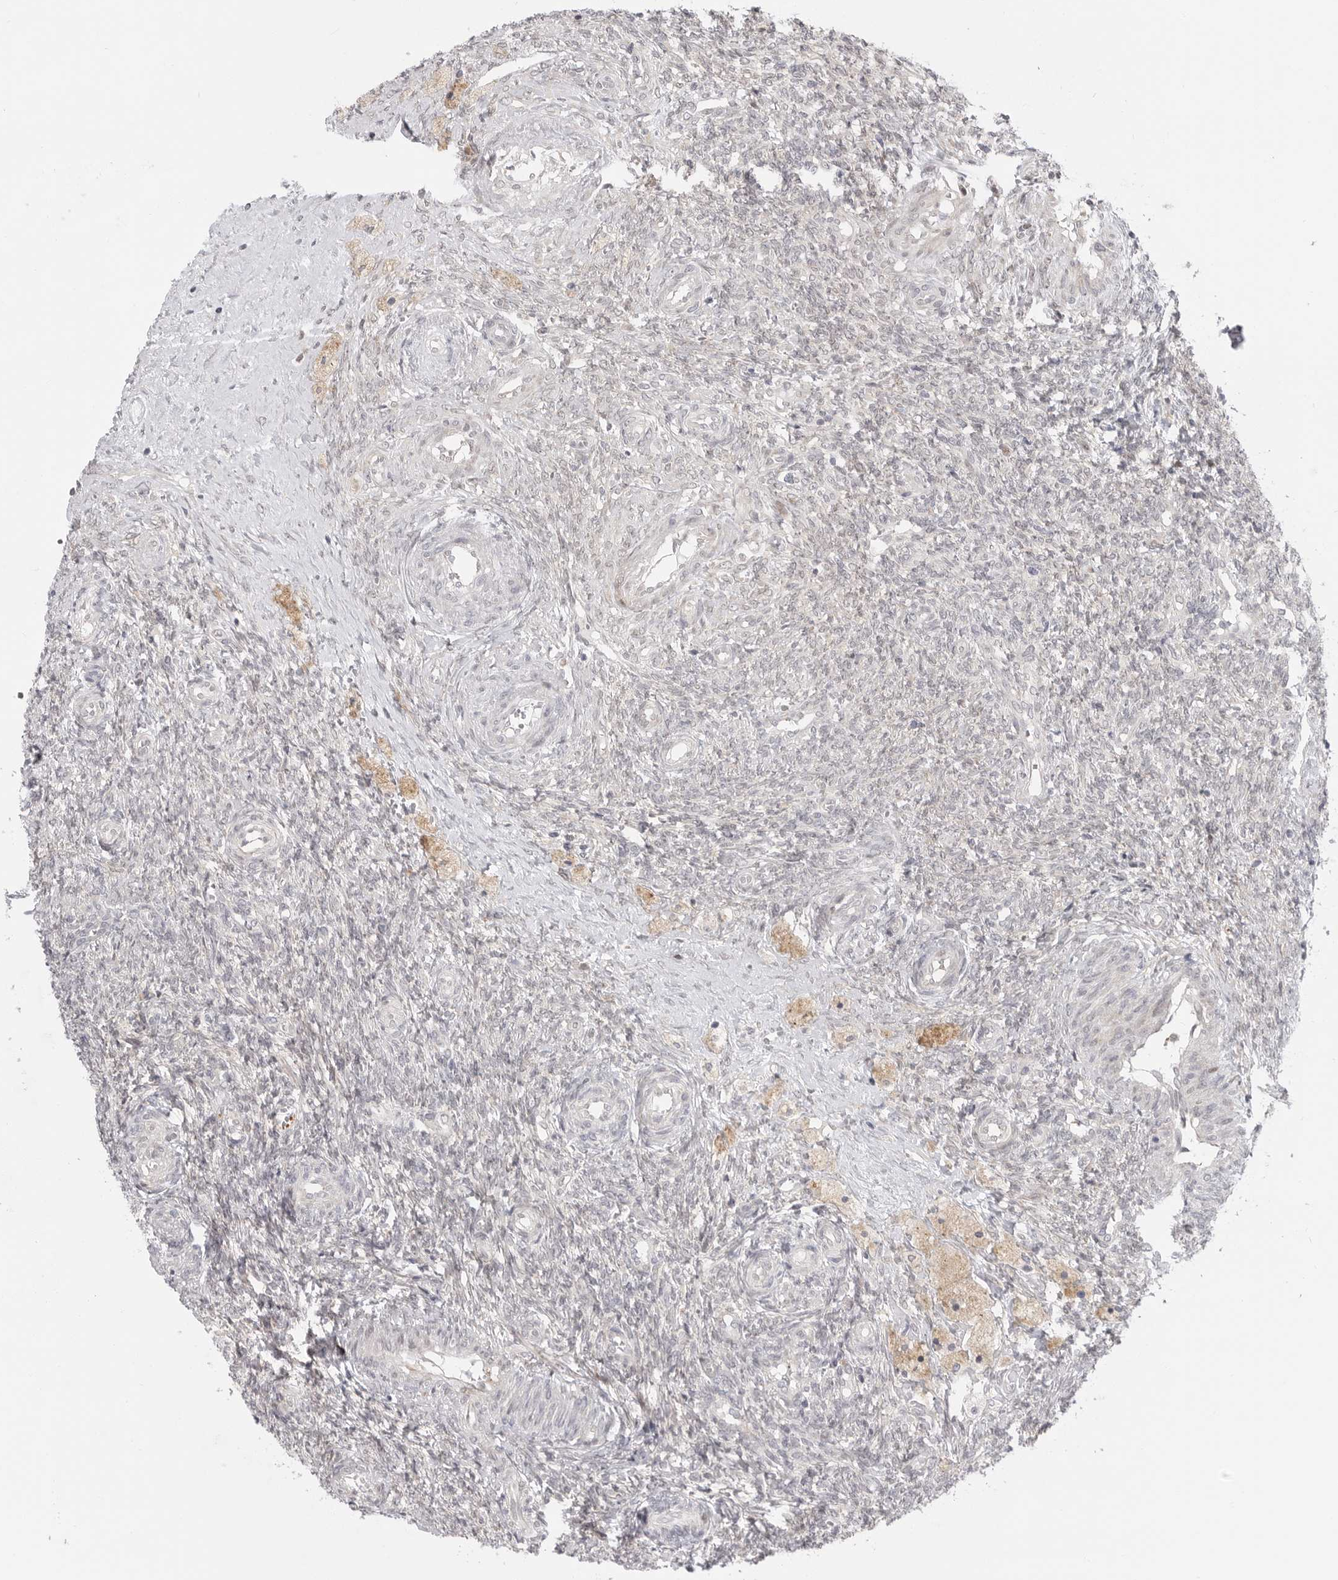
{"staining": {"intensity": "weak", "quantity": ">75%", "location": "cytoplasmic/membranous,nuclear"}, "tissue": "ovary", "cell_type": "Follicle cells", "image_type": "normal", "snomed": [{"axis": "morphology", "description": "Normal tissue, NOS"}, {"axis": "topography", "description": "Ovary"}], "caption": "Protein staining exhibits weak cytoplasmic/membranous,nuclear staining in approximately >75% of follicle cells in unremarkable ovary.", "gene": "GGT6", "patient": {"sex": "female", "age": 41}}